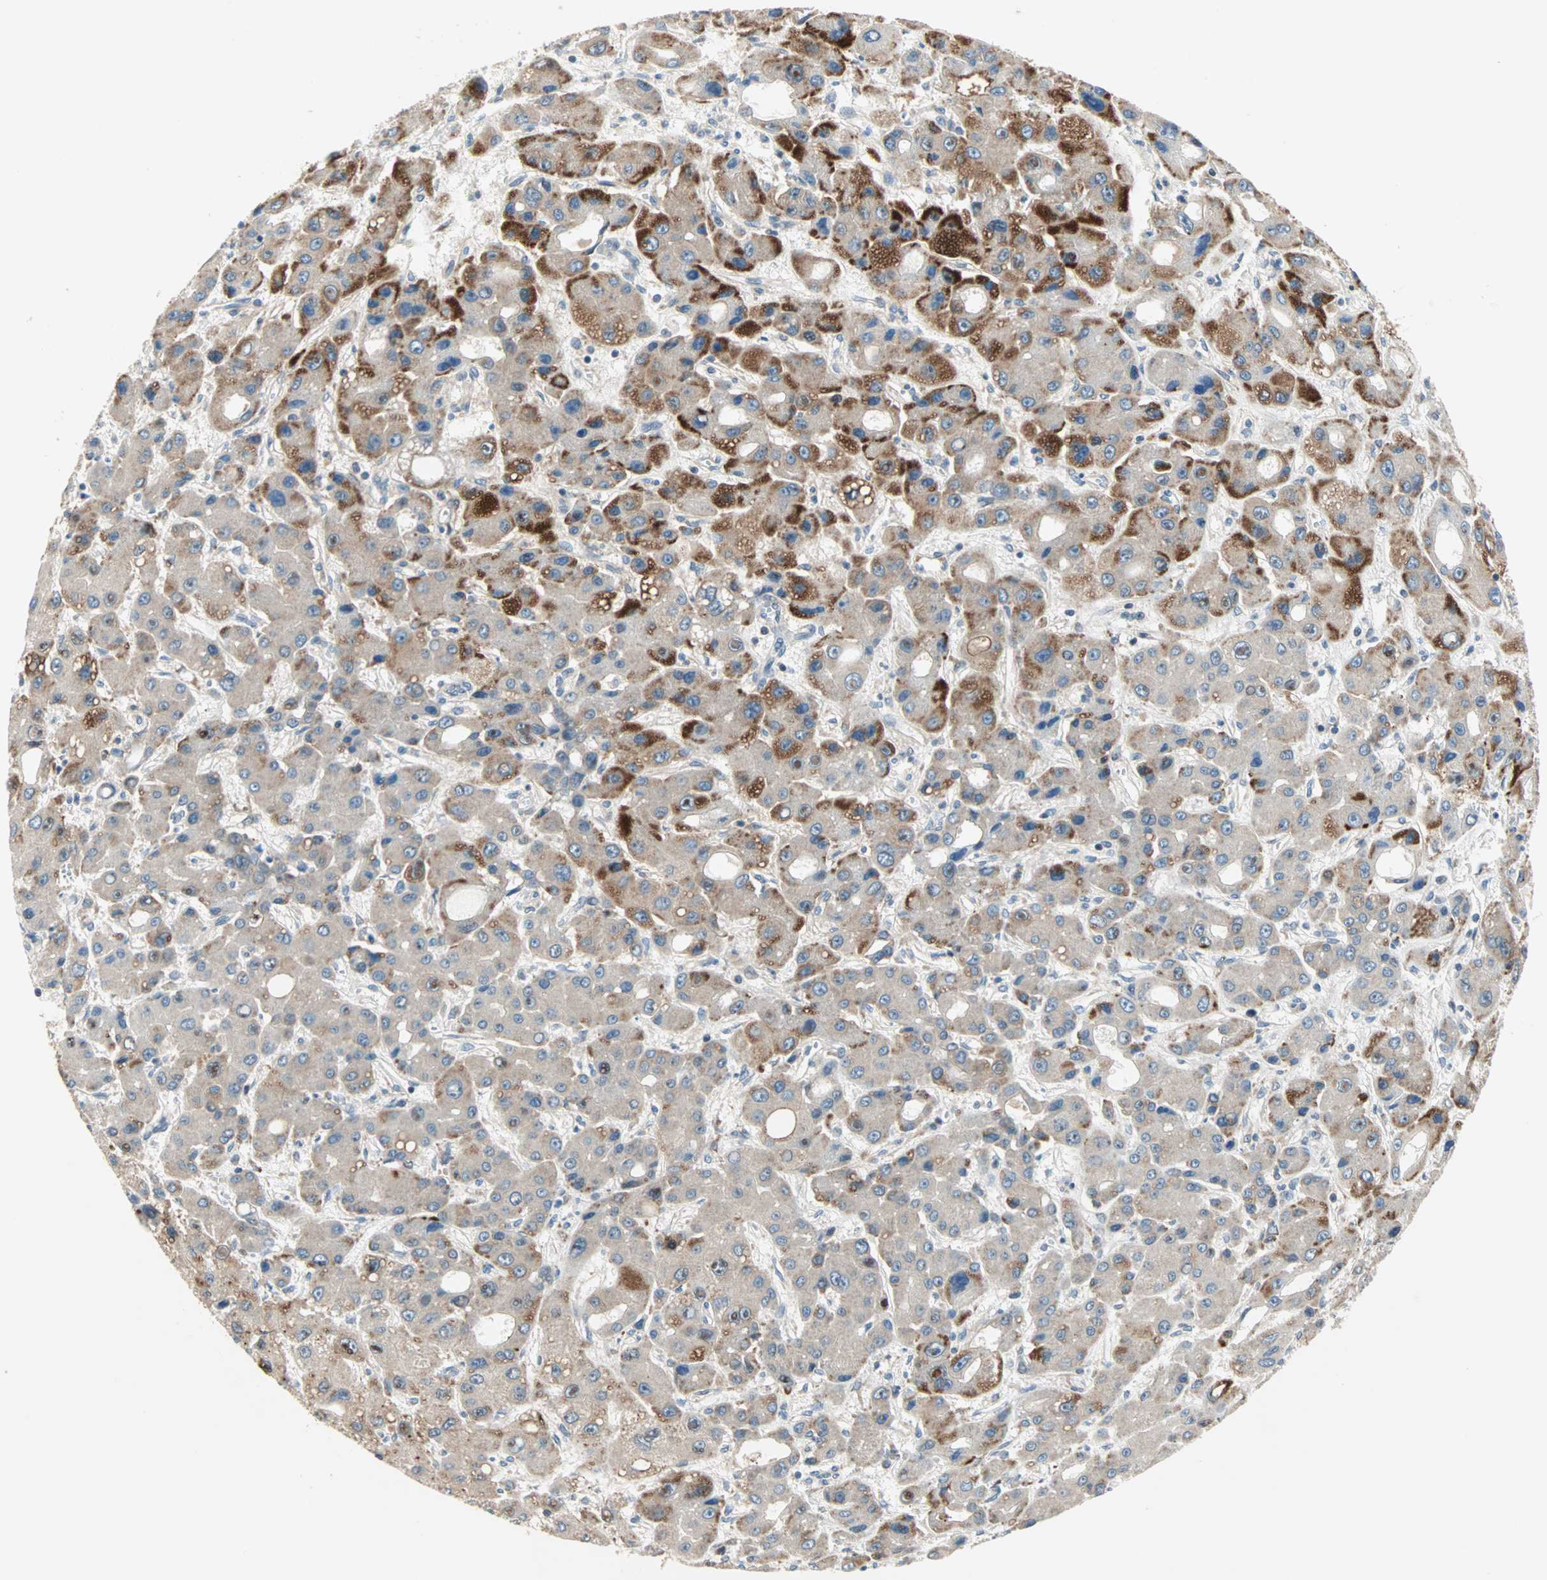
{"staining": {"intensity": "moderate", "quantity": "25%-75%", "location": "cytoplasmic/membranous"}, "tissue": "liver cancer", "cell_type": "Tumor cells", "image_type": "cancer", "snomed": [{"axis": "morphology", "description": "Carcinoma, Hepatocellular, NOS"}, {"axis": "topography", "description": "Liver"}], "caption": "Human liver cancer (hepatocellular carcinoma) stained with a protein marker shows moderate staining in tumor cells.", "gene": "SAR1A", "patient": {"sex": "male", "age": 55}}